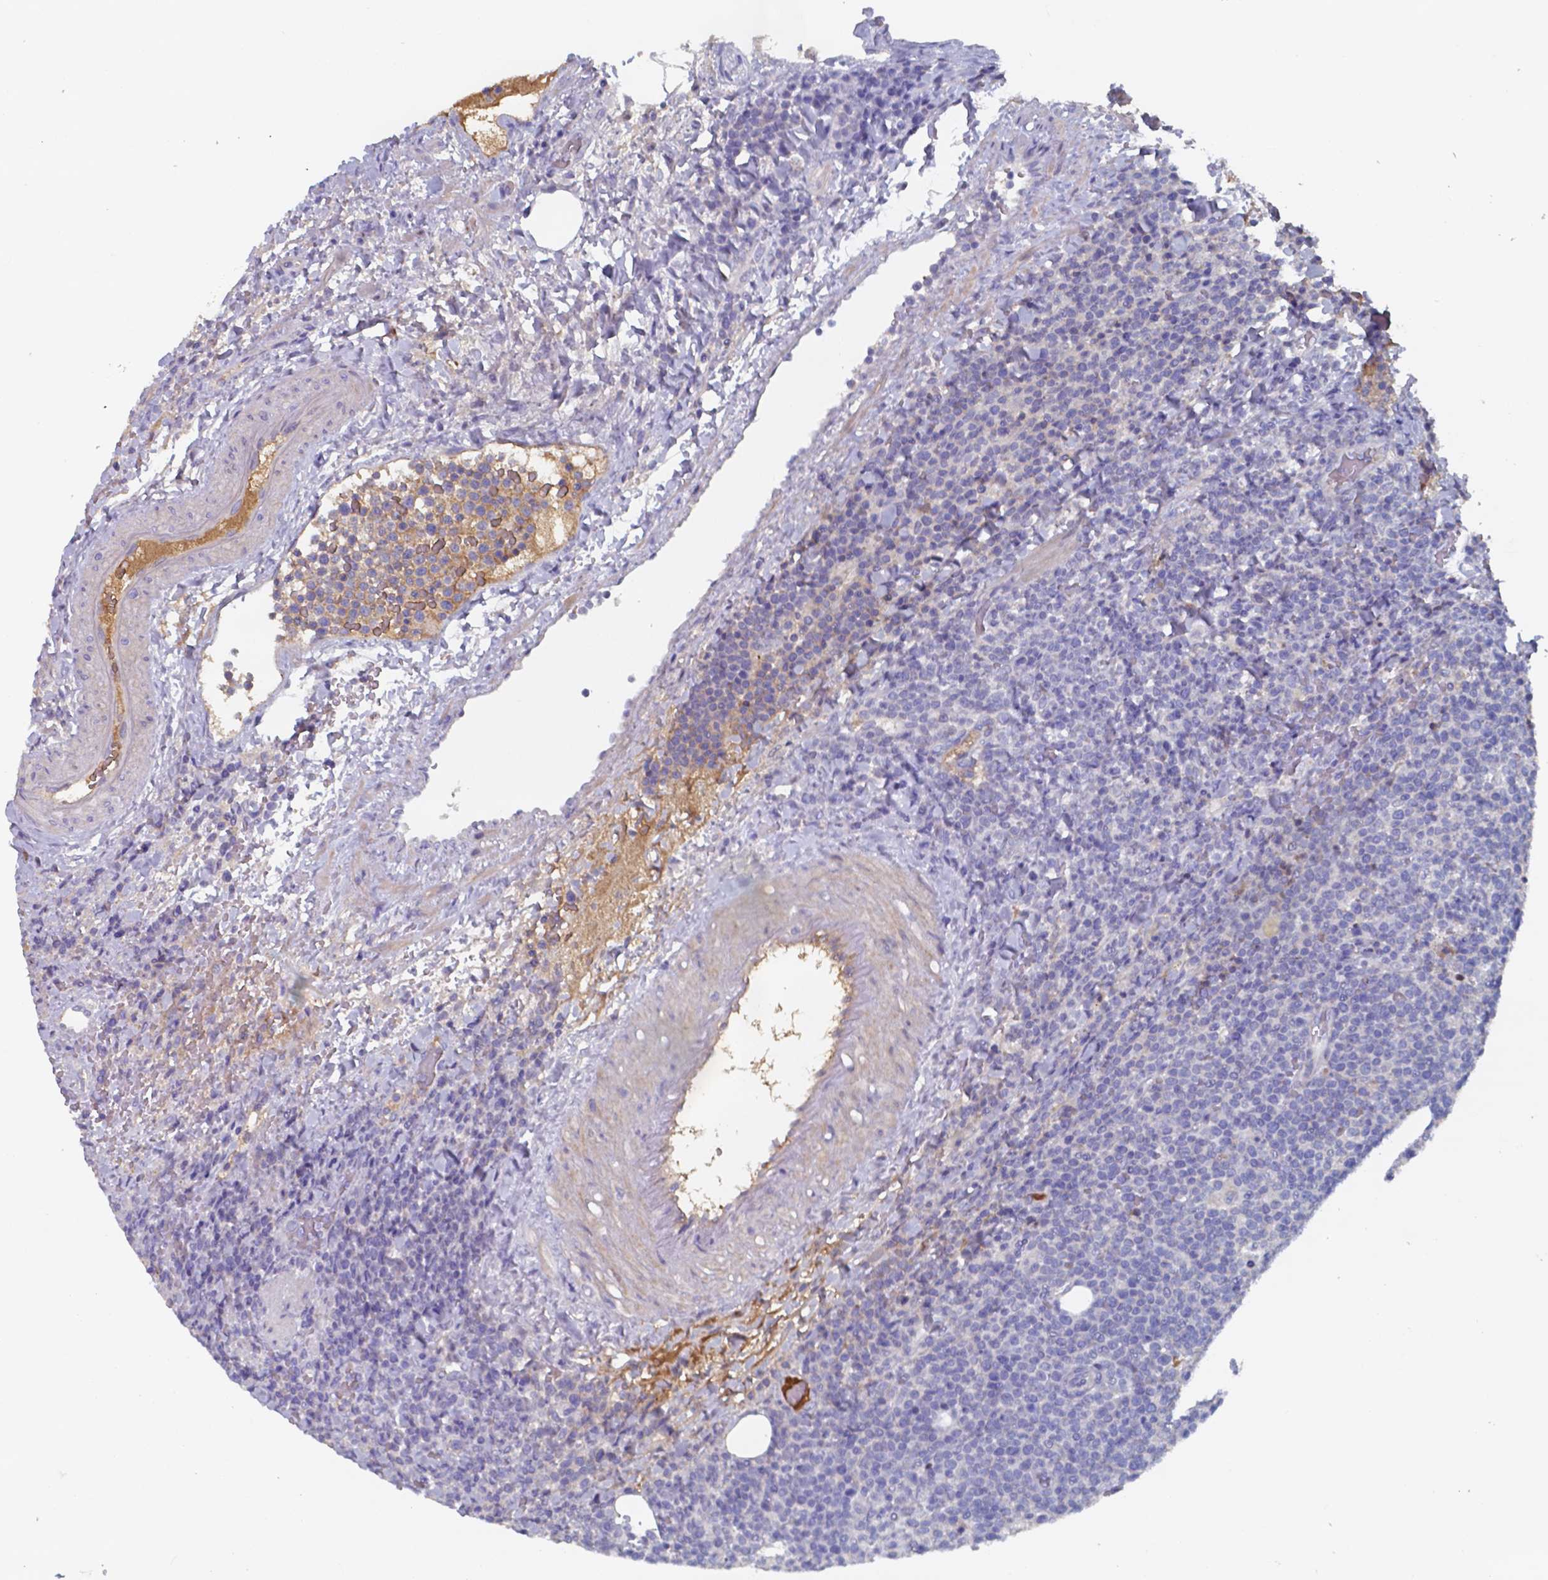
{"staining": {"intensity": "negative", "quantity": "none", "location": "none"}, "tissue": "lymphoma", "cell_type": "Tumor cells", "image_type": "cancer", "snomed": [{"axis": "morphology", "description": "Malignant lymphoma, non-Hodgkin's type, High grade"}, {"axis": "topography", "description": "Lymph node"}], "caption": "High-grade malignant lymphoma, non-Hodgkin's type was stained to show a protein in brown. There is no significant expression in tumor cells.", "gene": "BTBD17", "patient": {"sex": "male", "age": 61}}